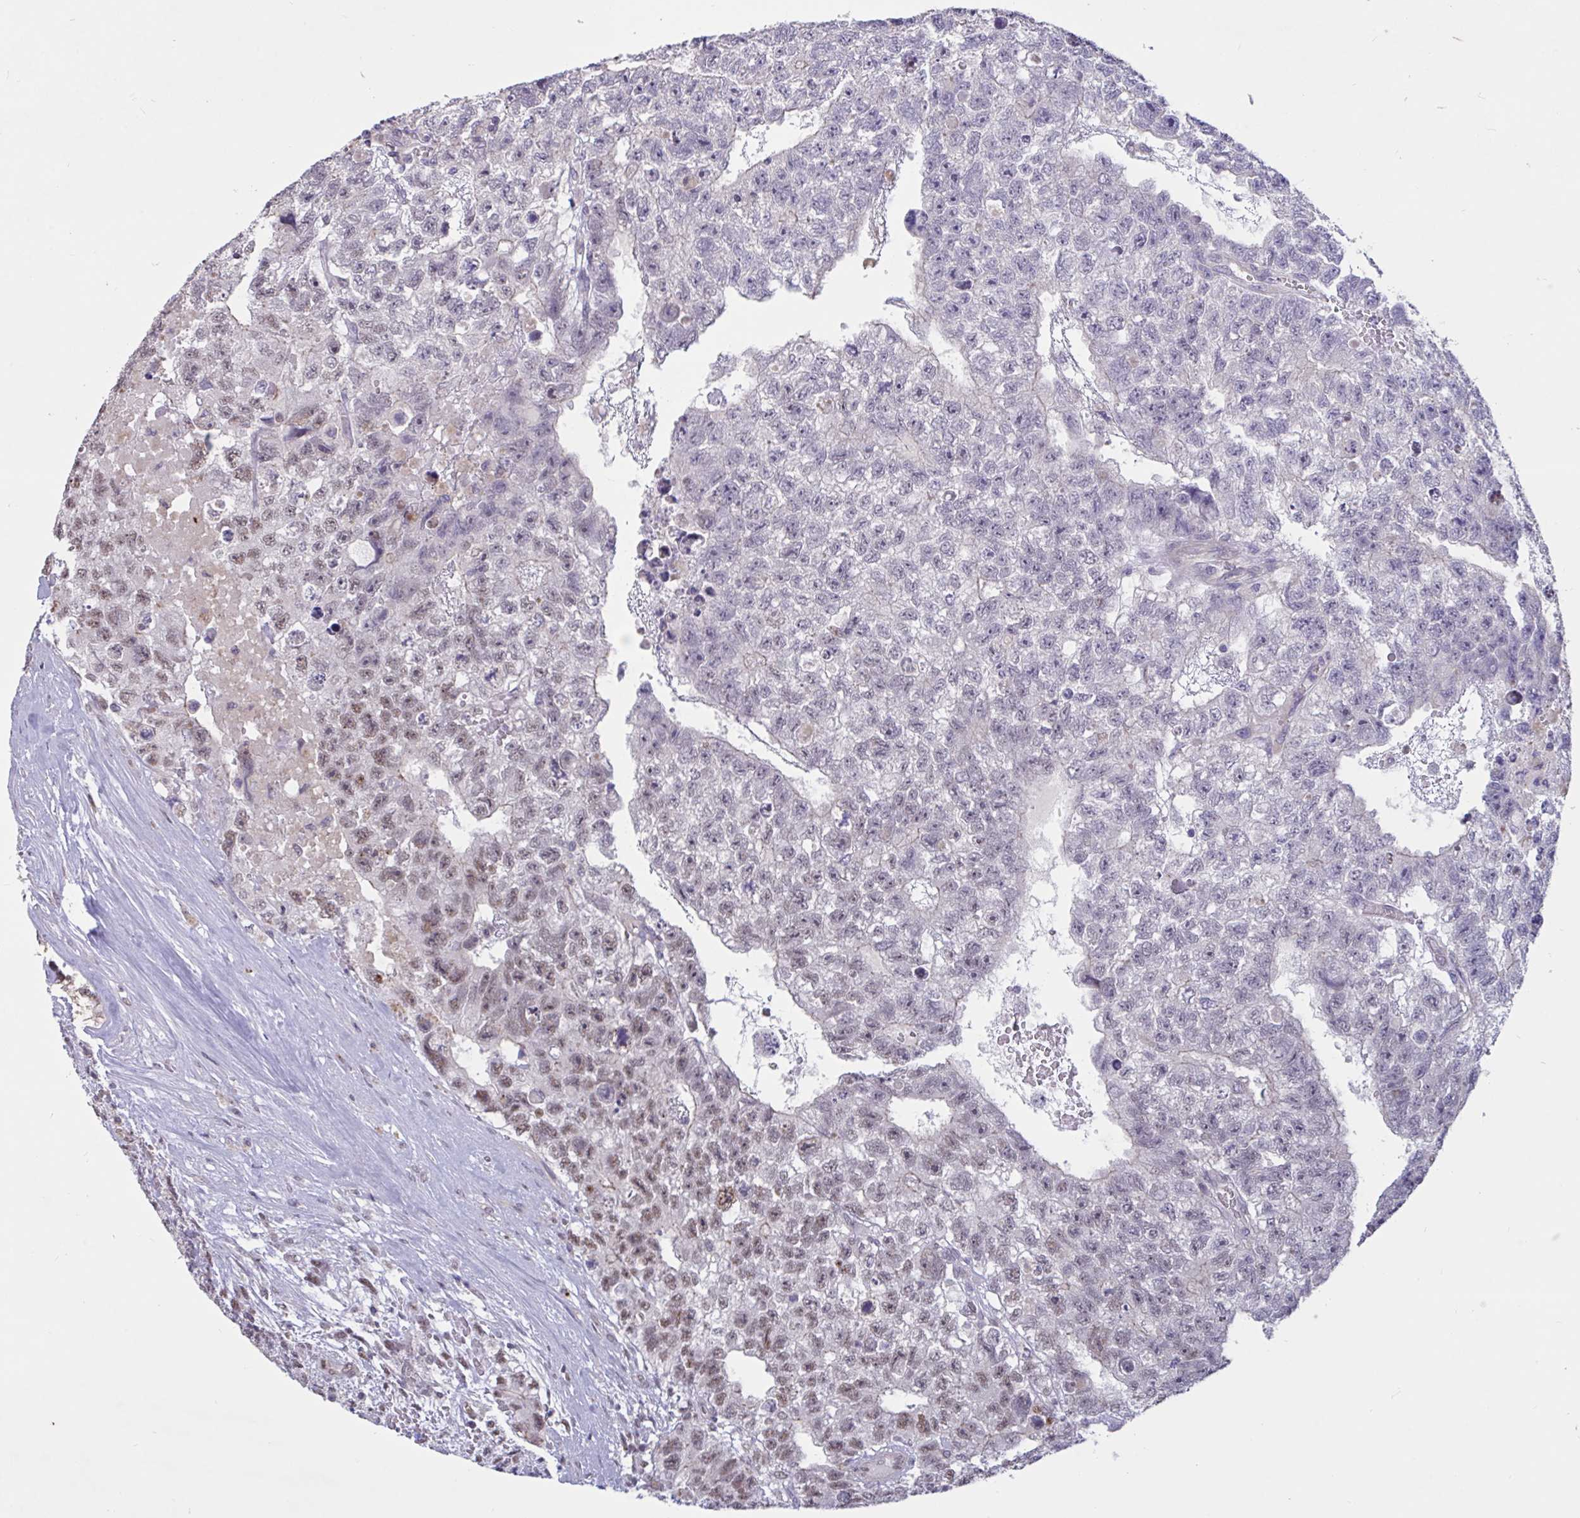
{"staining": {"intensity": "moderate", "quantity": "25%-75%", "location": "nuclear"}, "tissue": "testis cancer", "cell_type": "Tumor cells", "image_type": "cancer", "snomed": [{"axis": "morphology", "description": "Carcinoma, Embryonal, NOS"}, {"axis": "topography", "description": "Testis"}], "caption": "Protein expression analysis of human embryonal carcinoma (testis) reveals moderate nuclear expression in approximately 25%-75% of tumor cells.", "gene": "DDX39A", "patient": {"sex": "male", "age": 26}}